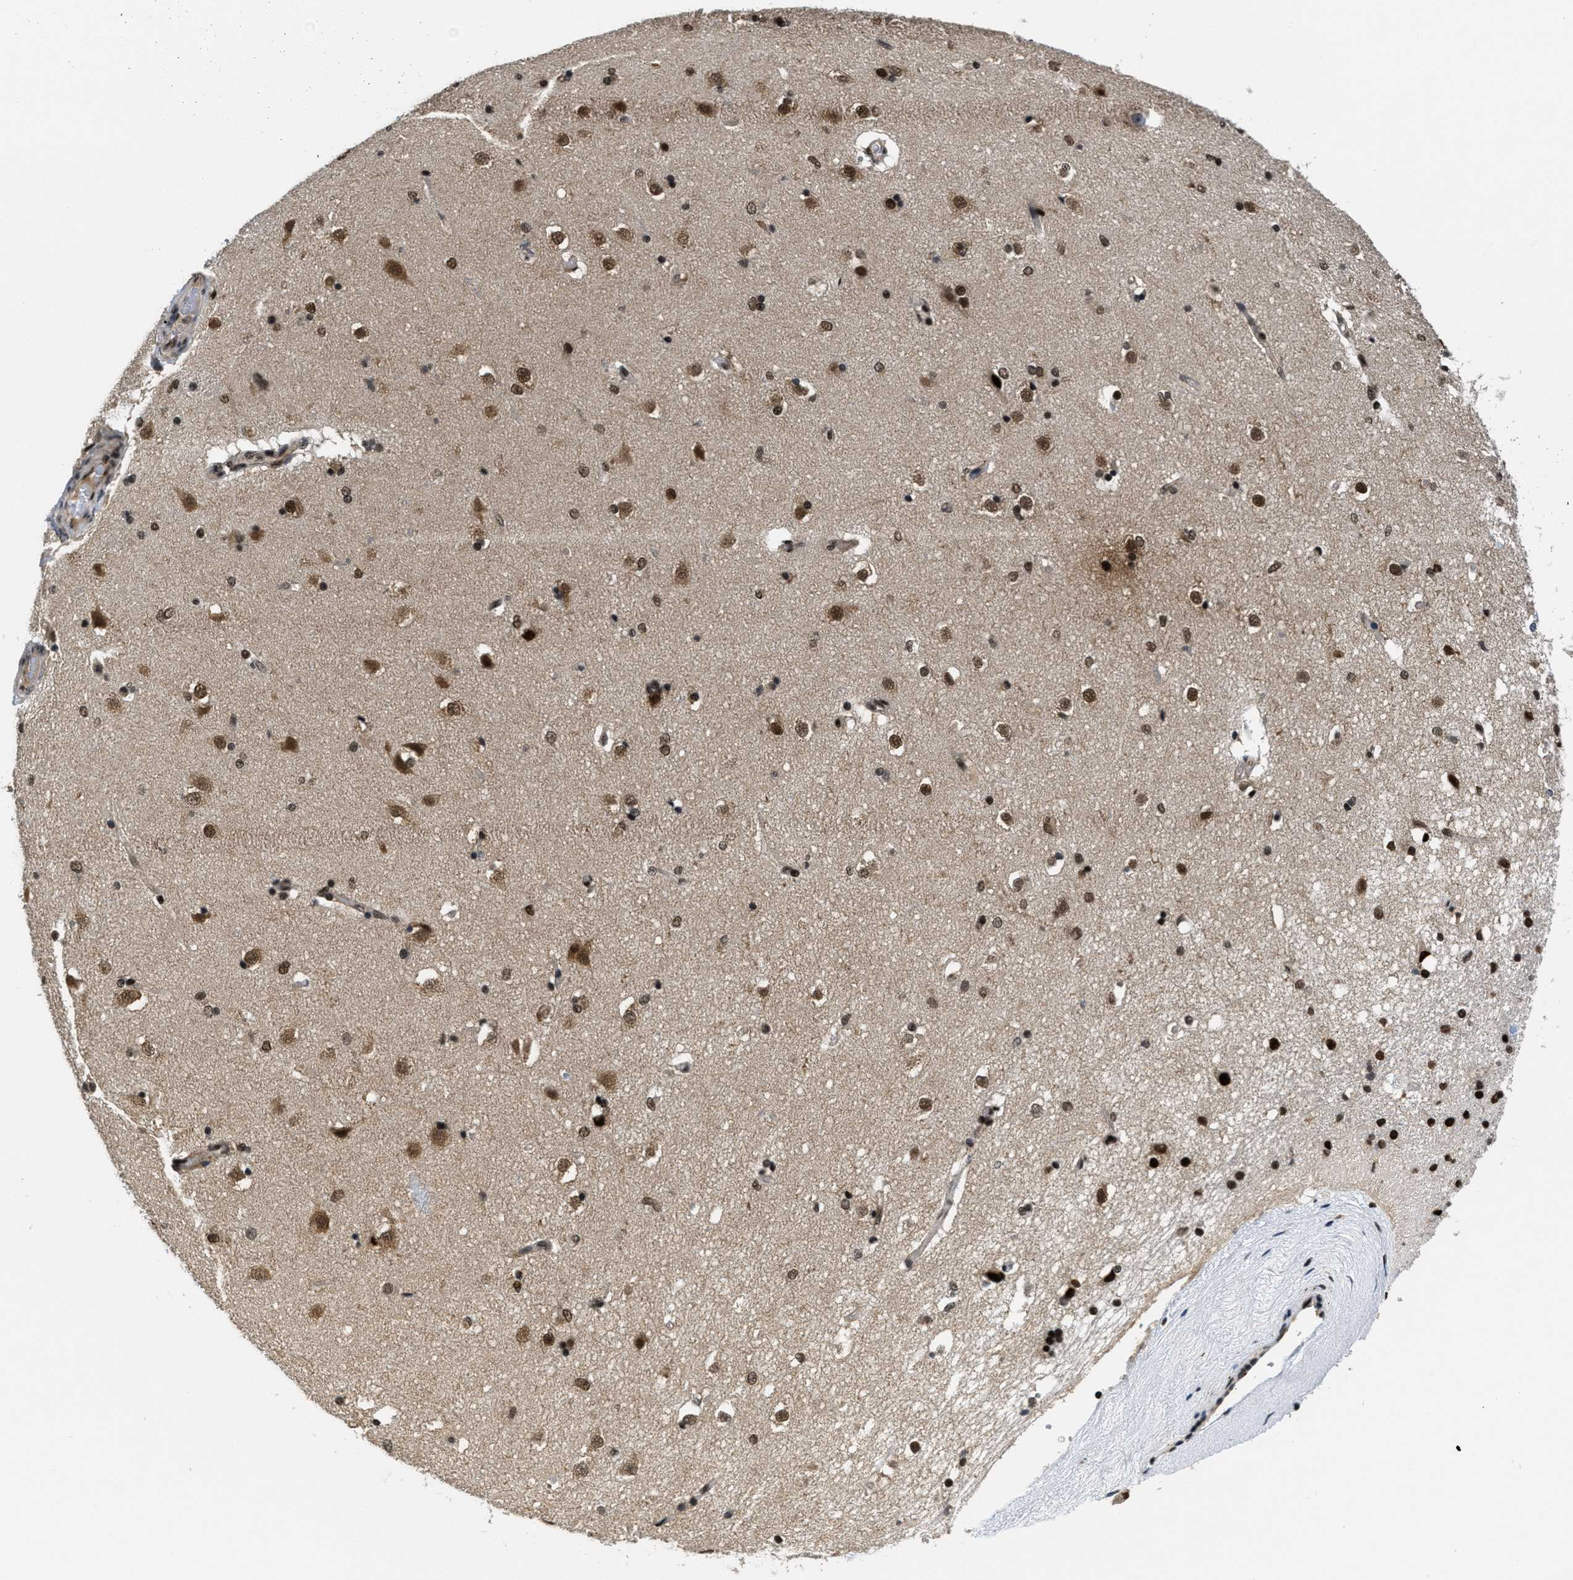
{"staining": {"intensity": "strong", "quantity": ">75%", "location": "nuclear"}, "tissue": "caudate", "cell_type": "Glial cells", "image_type": "normal", "snomed": [{"axis": "morphology", "description": "Normal tissue, NOS"}, {"axis": "topography", "description": "Lateral ventricle wall"}], "caption": "Immunohistochemistry (IHC) image of unremarkable caudate: human caudate stained using IHC shows high levels of strong protein expression localized specifically in the nuclear of glial cells, appearing as a nuclear brown color.", "gene": "CUL4B", "patient": {"sex": "female", "age": 19}}